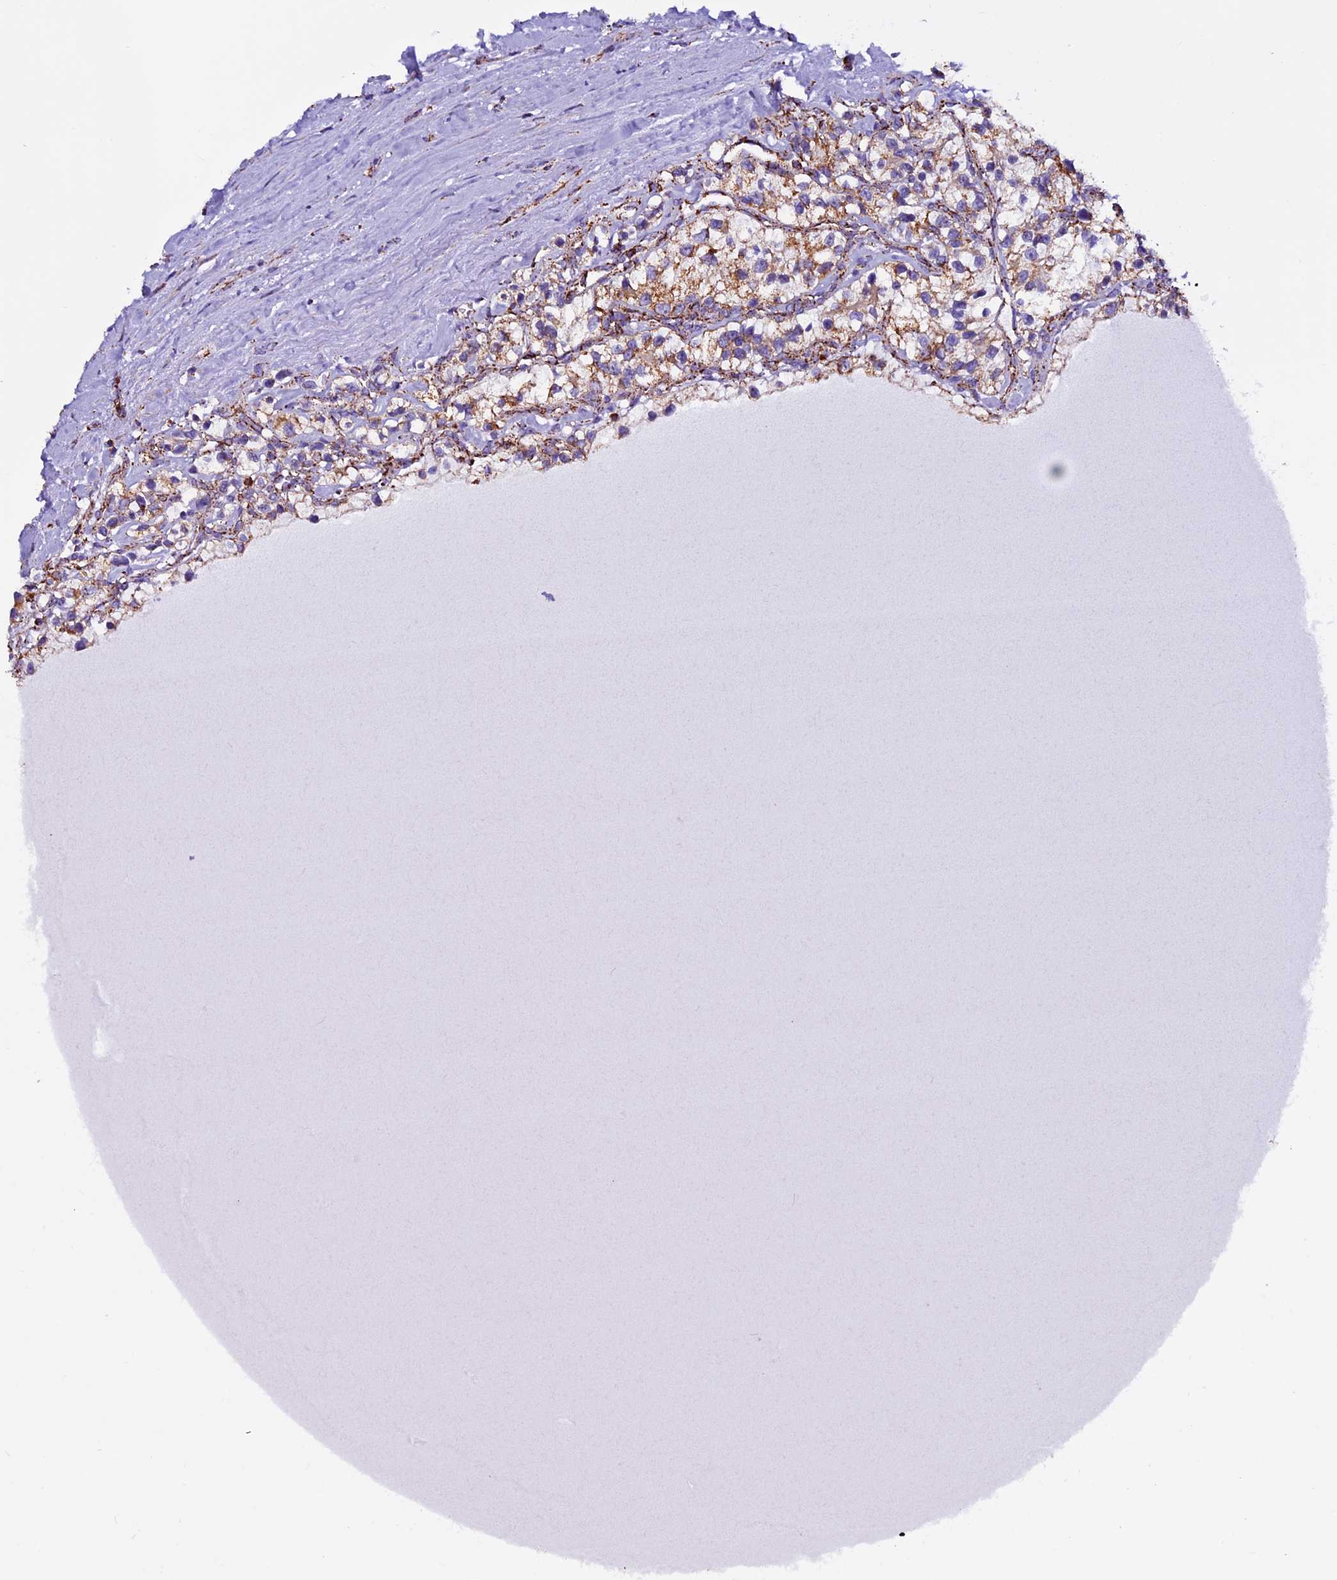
{"staining": {"intensity": "moderate", "quantity": ">75%", "location": "cytoplasmic/membranous"}, "tissue": "renal cancer", "cell_type": "Tumor cells", "image_type": "cancer", "snomed": [{"axis": "morphology", "description": "Adenocarcinoma, NOS"}, {"axis": "topography", "description": "Kidney"}], "caption": "Renal cancer (adenocarcinoma) tissue displays moderate cytoplasmic/membranous staining in about >75% of tumor cells, visualized by immunohistochemistry.", "gene": "CX3CL1", "patient": {"sex": "female", "age": 57}}